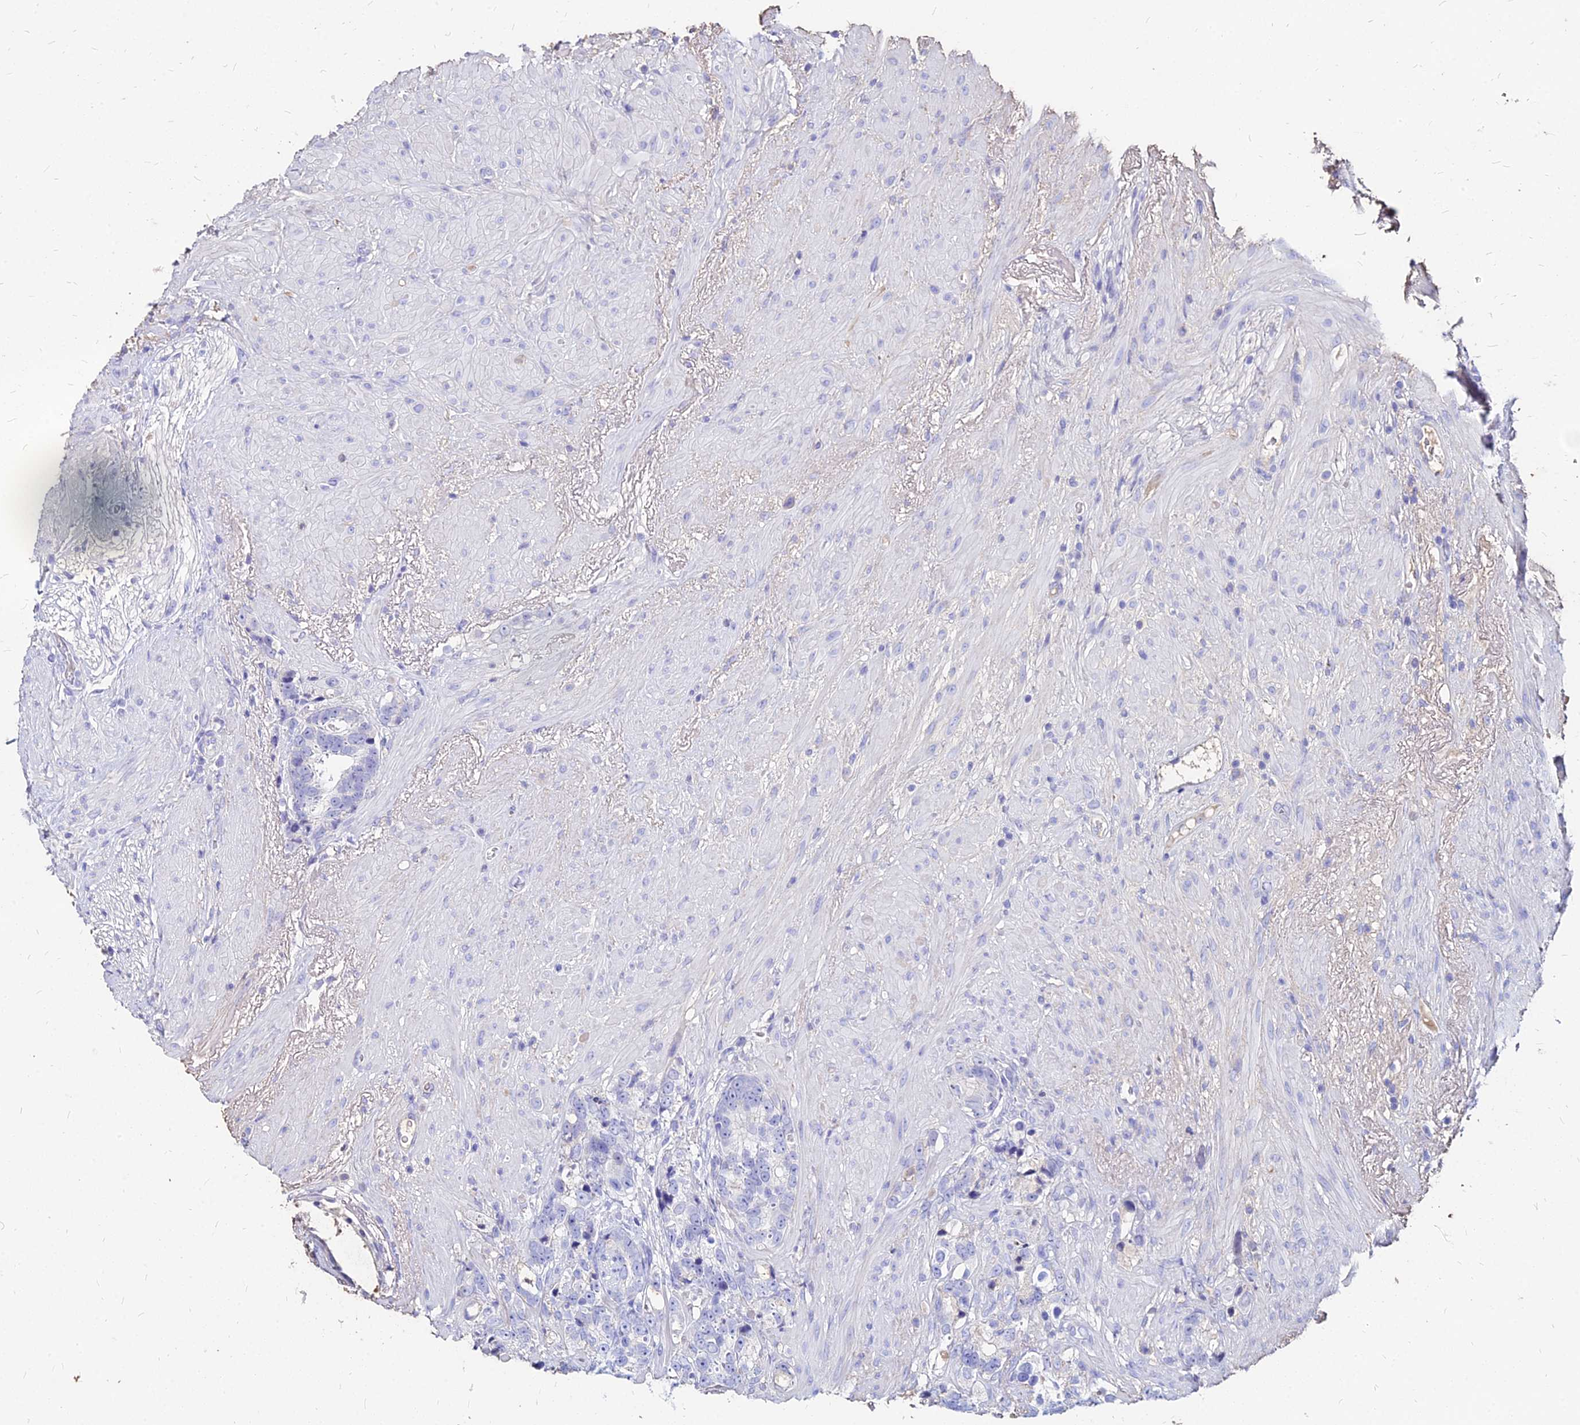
{"staining": {"intensity": "negative", "quantity": "none", "location": "none"}, "tissue": "prostate cancer", "cell_type": "Tumor cells", "image_type": "cancer", "snomed": [{"axis": "morphology", "description": "Adenocarcinoma, High grade"}, {"axis": "topography", "description": "Prostate"}], "caption": "Tumor cells show no significant positivity in prostate cancer (high-grade adenocarcinoma). Nuclei are stained in blue.", "gene": "NME5", "patient": {"sex": "male", "age": 74}}